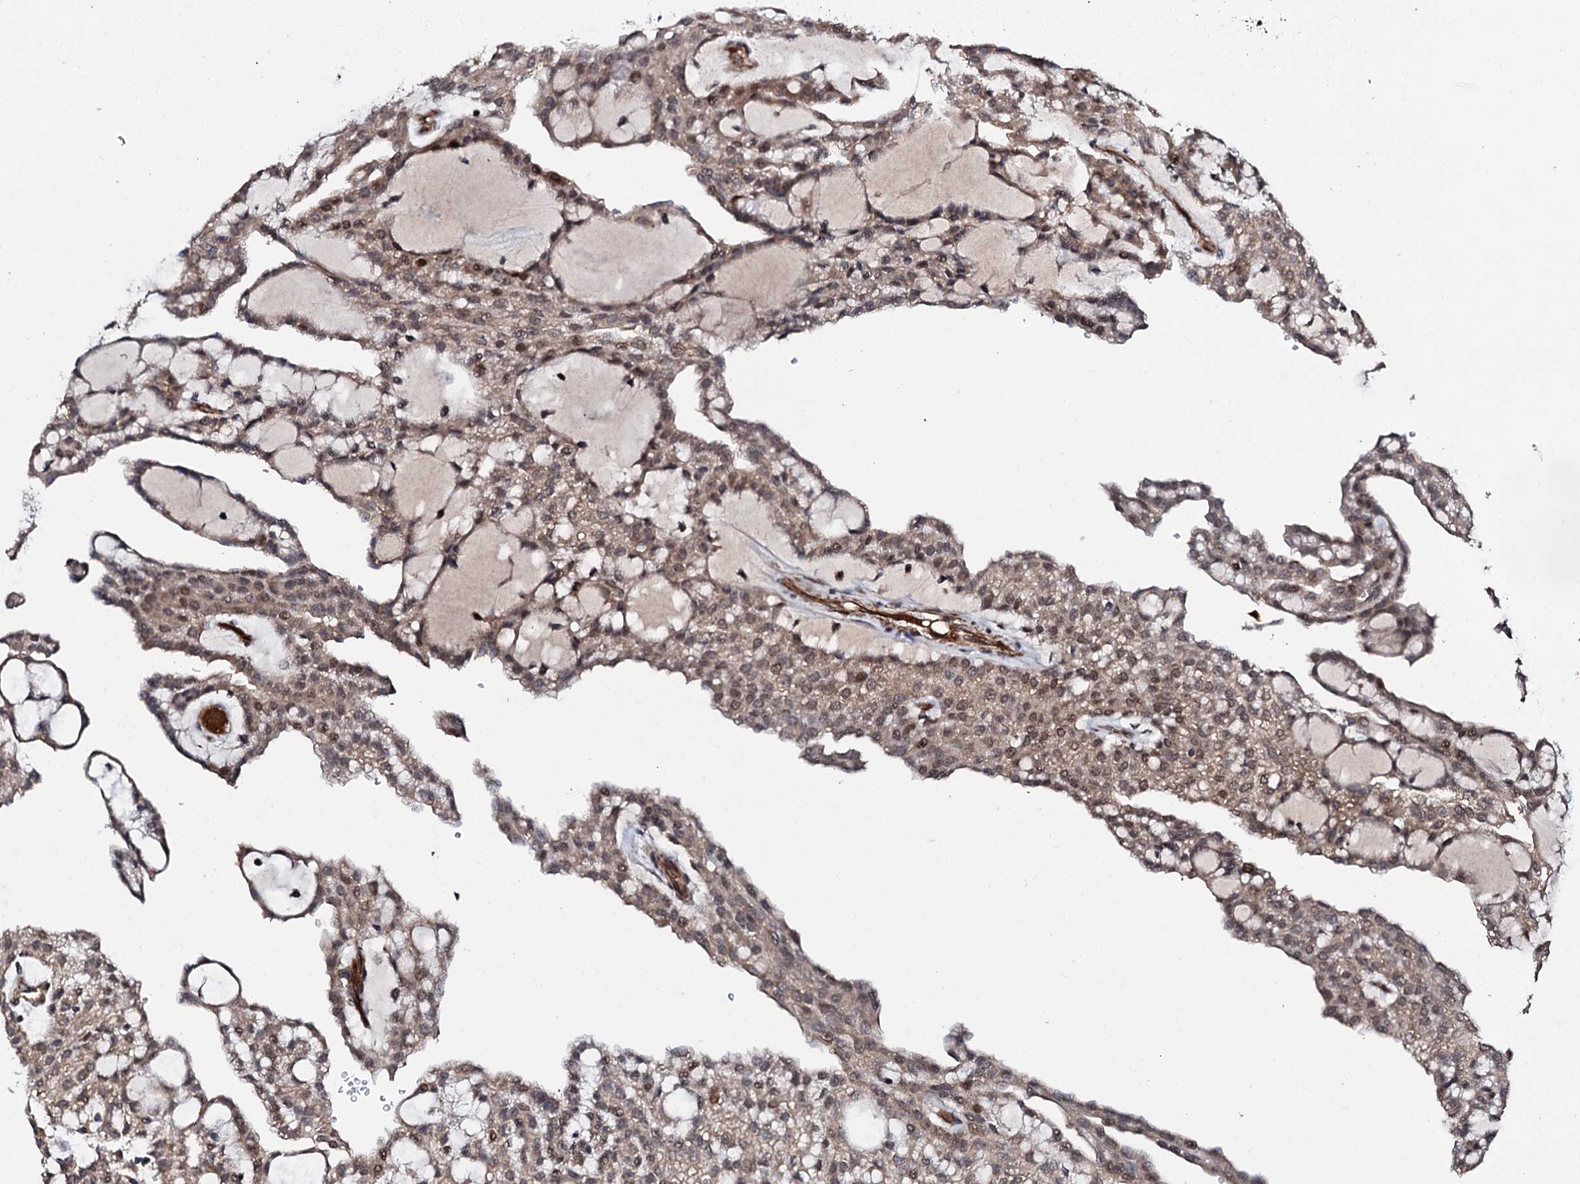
{"staining": {"intensity": "weak", "quantity": ">75%", "location": "cytoplasmic/membranous,nuclear"}, "tissue": "renal cancer", "cell_type": "Tumor cells", "image_type": "cancer", "snomed": [{"axis": "morphology", "description": "Adenocarcinoma, NOS"}, {"axis": "topography", "description": "Kidney"}], "caption": "Renal cancer (adenocarcinoma) tissue shows weak cytoplasmic/membranous and nuclear expression in about >75% of tumor cells", "gene": "FAM111A", "patient": {"sex": "male", "age": 63}}